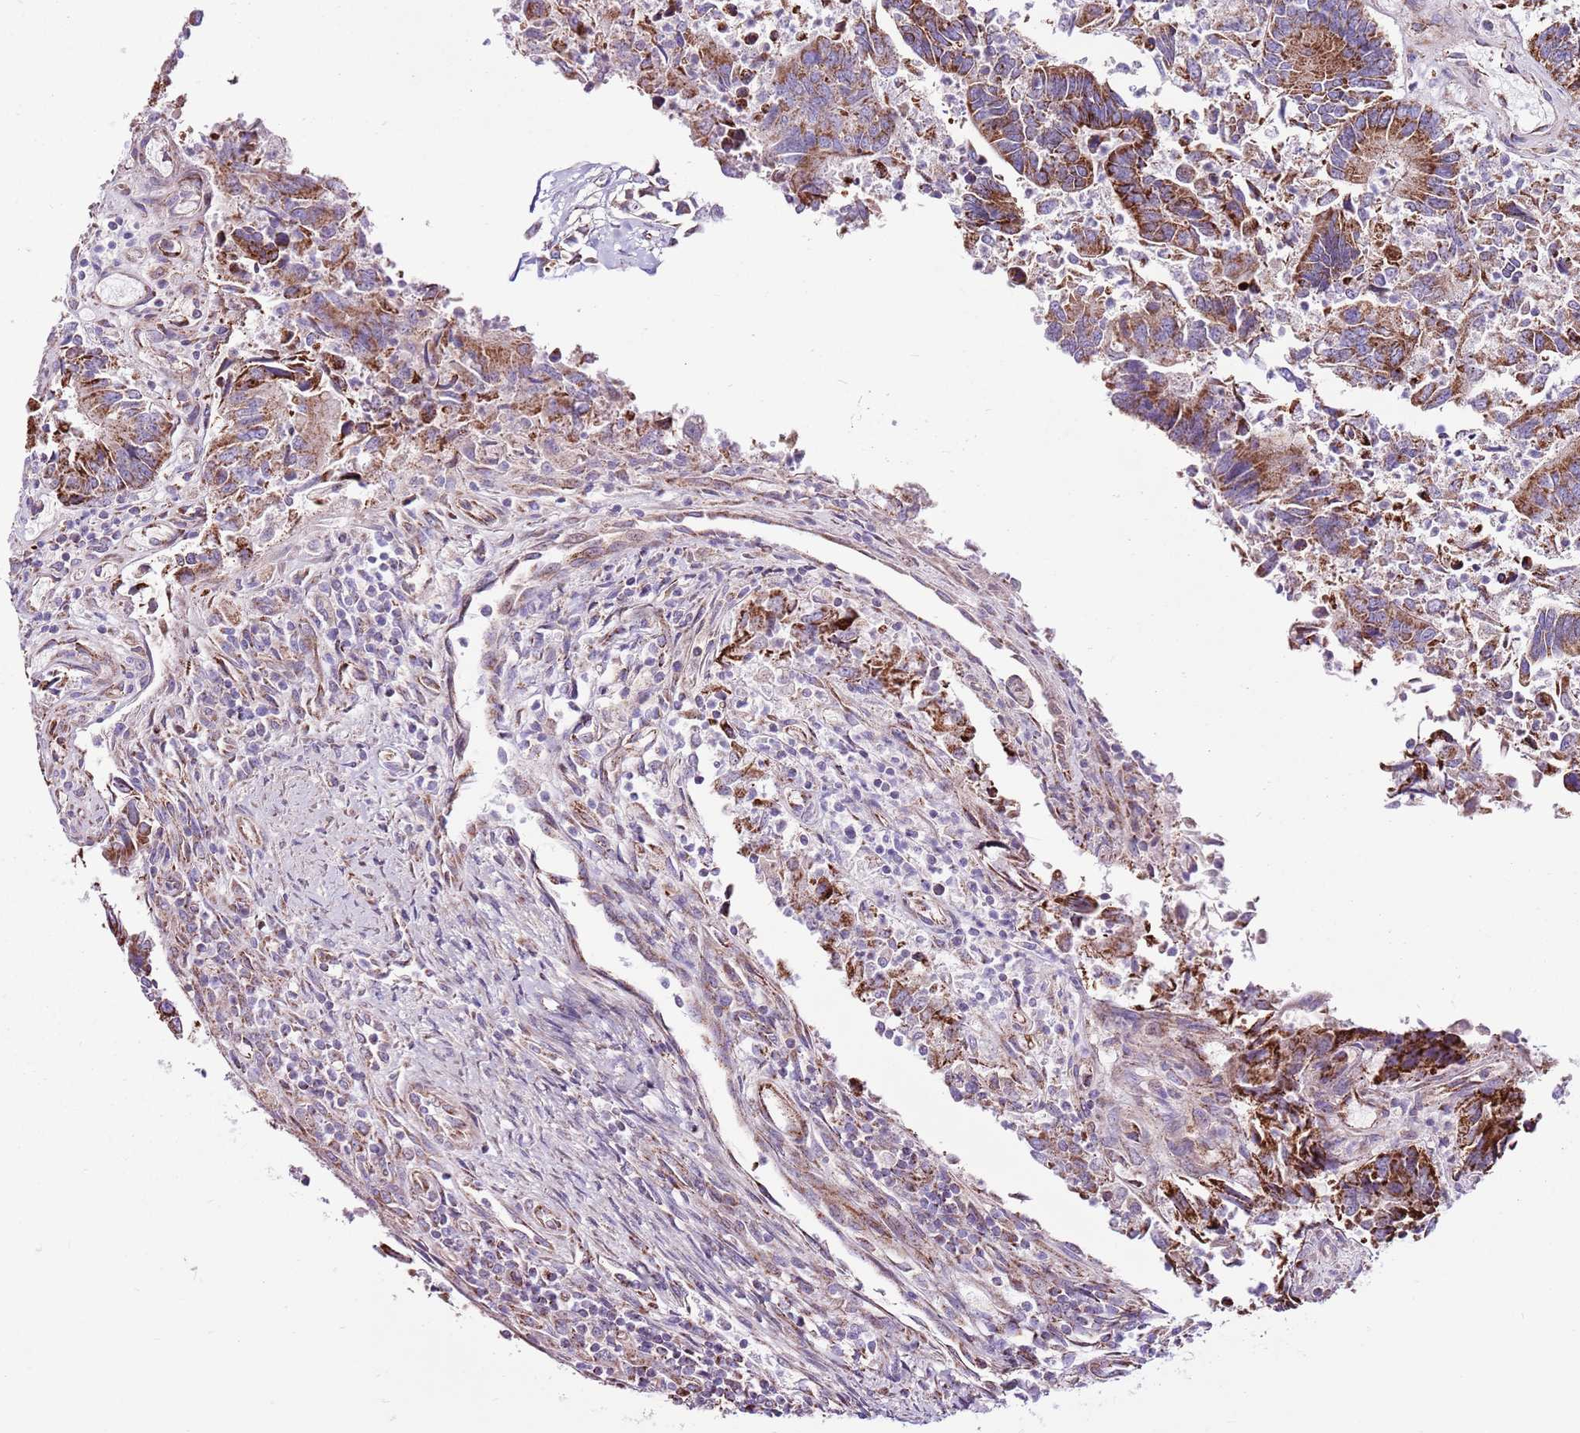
{"staining": {"intensity": "strong", "quantity": "25%-75%", "location": "cytoplasmic/membranous"}, "tissue": "colorectal cancer", "cell_type": "Tumor cells", "image_type": "cancer", "snomed": [{"axis": "morphology", "description": "Adenocarcinoma, NOS"}, {"axis": "topography", "description": "Colon"}], "caption": "Adenocarcinoma (colorectal) stained for a protein demonstrates strong cytoplasmic/membranous positivity in tumor cells. The protein of interest is stained brown, and the nuclei are stained in blue (DAB (3,3'-diaminobenzidine) IHC with brightfield microscopy, high magnification).", "gene": "HECTD4", "patient": {"sex": "female", "age": 67}}